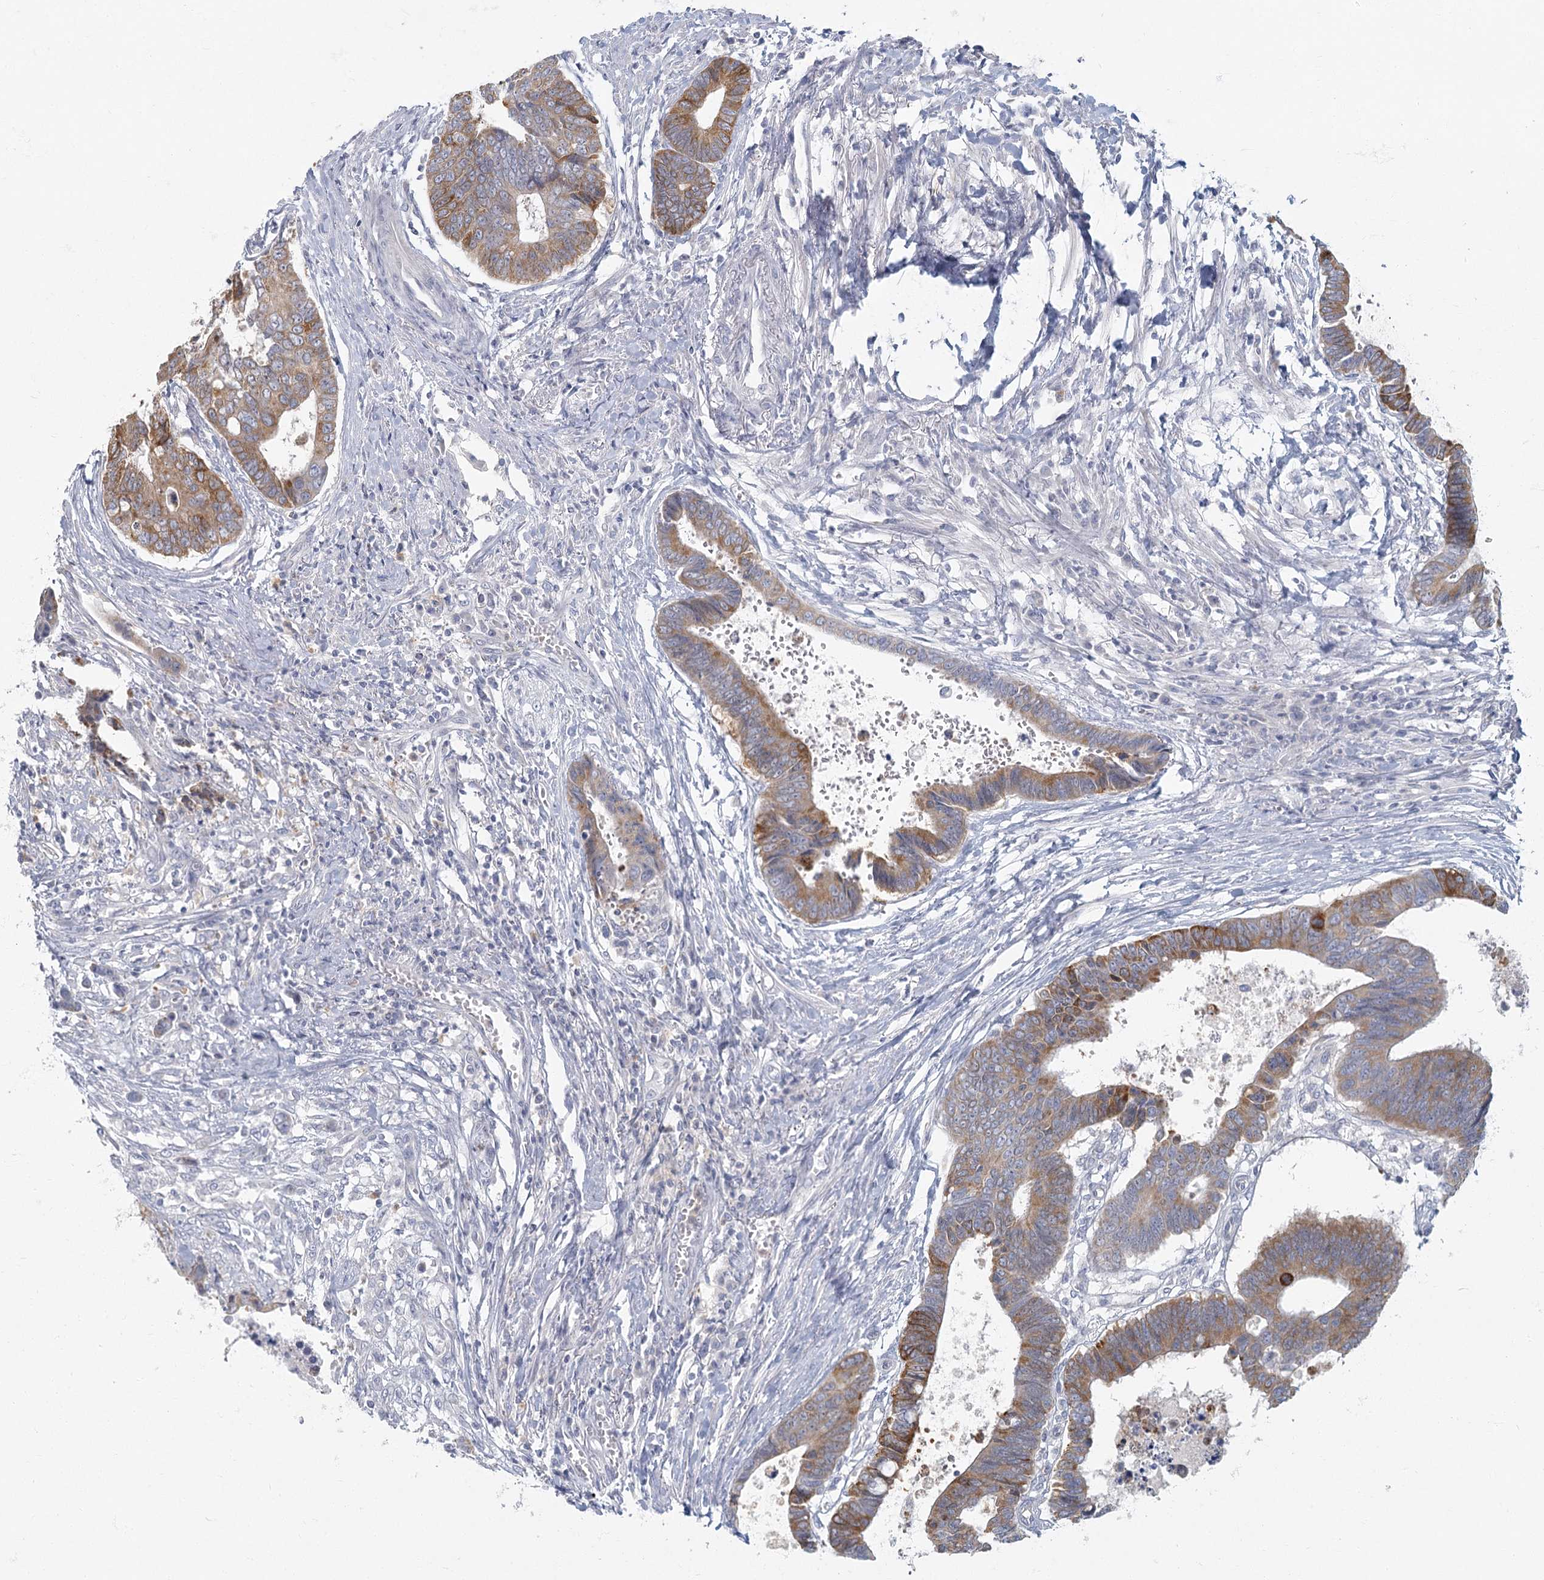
{"staining": {"intensity": "moderate", "quantity": ">75%", "location": "cytoplasmic/membranous"}, "tissue": "colorectal cancer", "cell_type": "Tumor cells", "image_type": "cancer", "snomed": [{"axis": "morphology", "description": "Adenocarcinoma, NOS"}, {"axis": "topography", "description": "Rectum"}], "caption": "High-magnification brightfield microscopy of colorectal cancer stained with DAB (3,3'-diaminobenzidine) (brown) and counterstained with hematoxylin (blue). tumor cells exhibit moderate cytoplasmic/membranous expression is seen in approximately>75% of cells.", "gene": "FAM110C", "patient": {"sex": "male", "age": 84}}